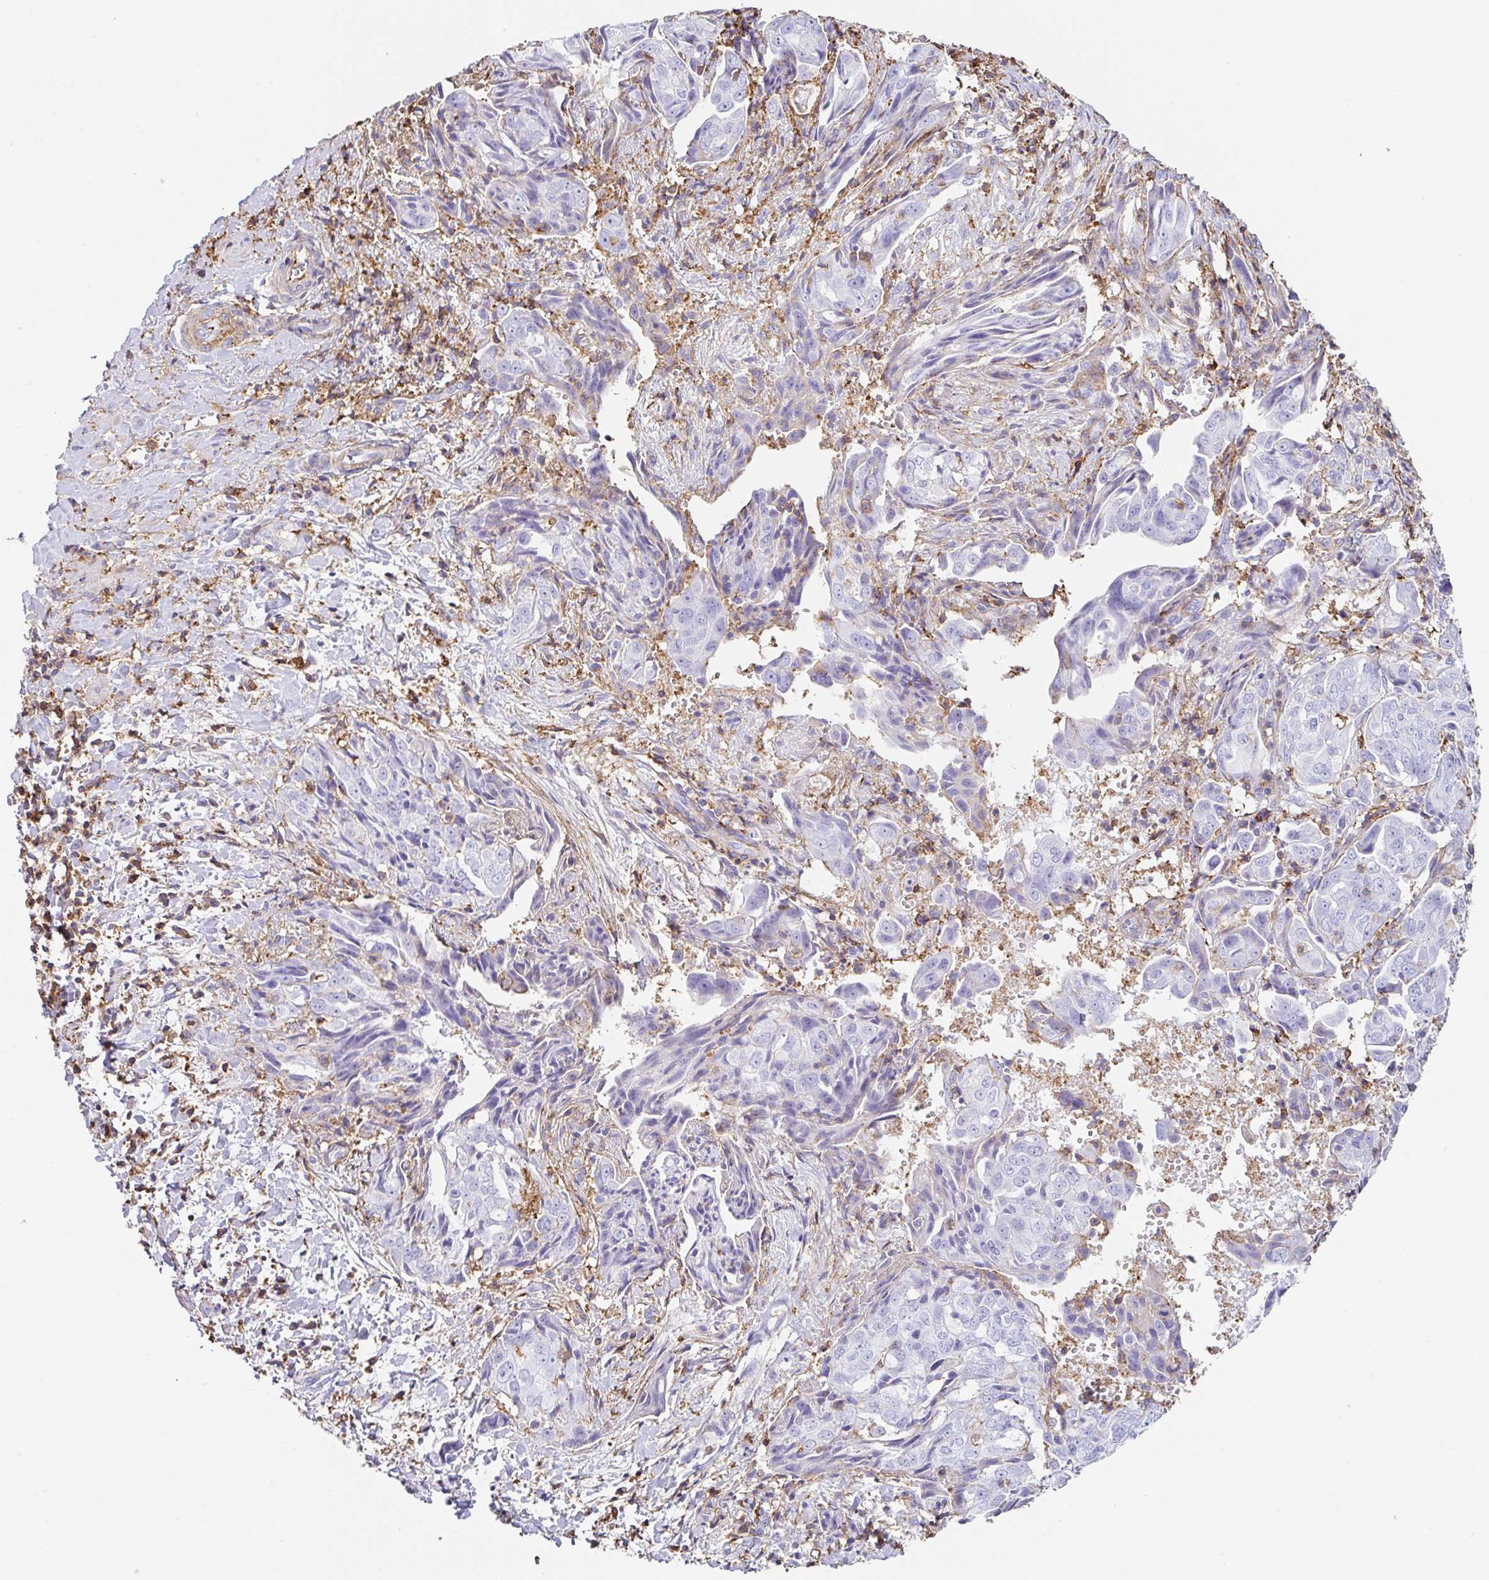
{"staining": {"intensity": "negative", "quantity": "none", "location": "none"}, "tissue": "ovarian cancer", "cell_type": "Tumor cells", "image_type": "cancer", "snomed": [{"axis": "morphology", "description": "Carcinoma, endometroid"}, {"axis": "topography", "description": "Ovary"}], "caption": "Immunohistochemistry histopathology image of neoplastic tissue: ovarian cancer stained with DAB (3,3'-diaminobenzidine) shows no significant protein expression in tumor cells.", "gene": "MTTP", "patient": {"sex": "female", "age": 70}}